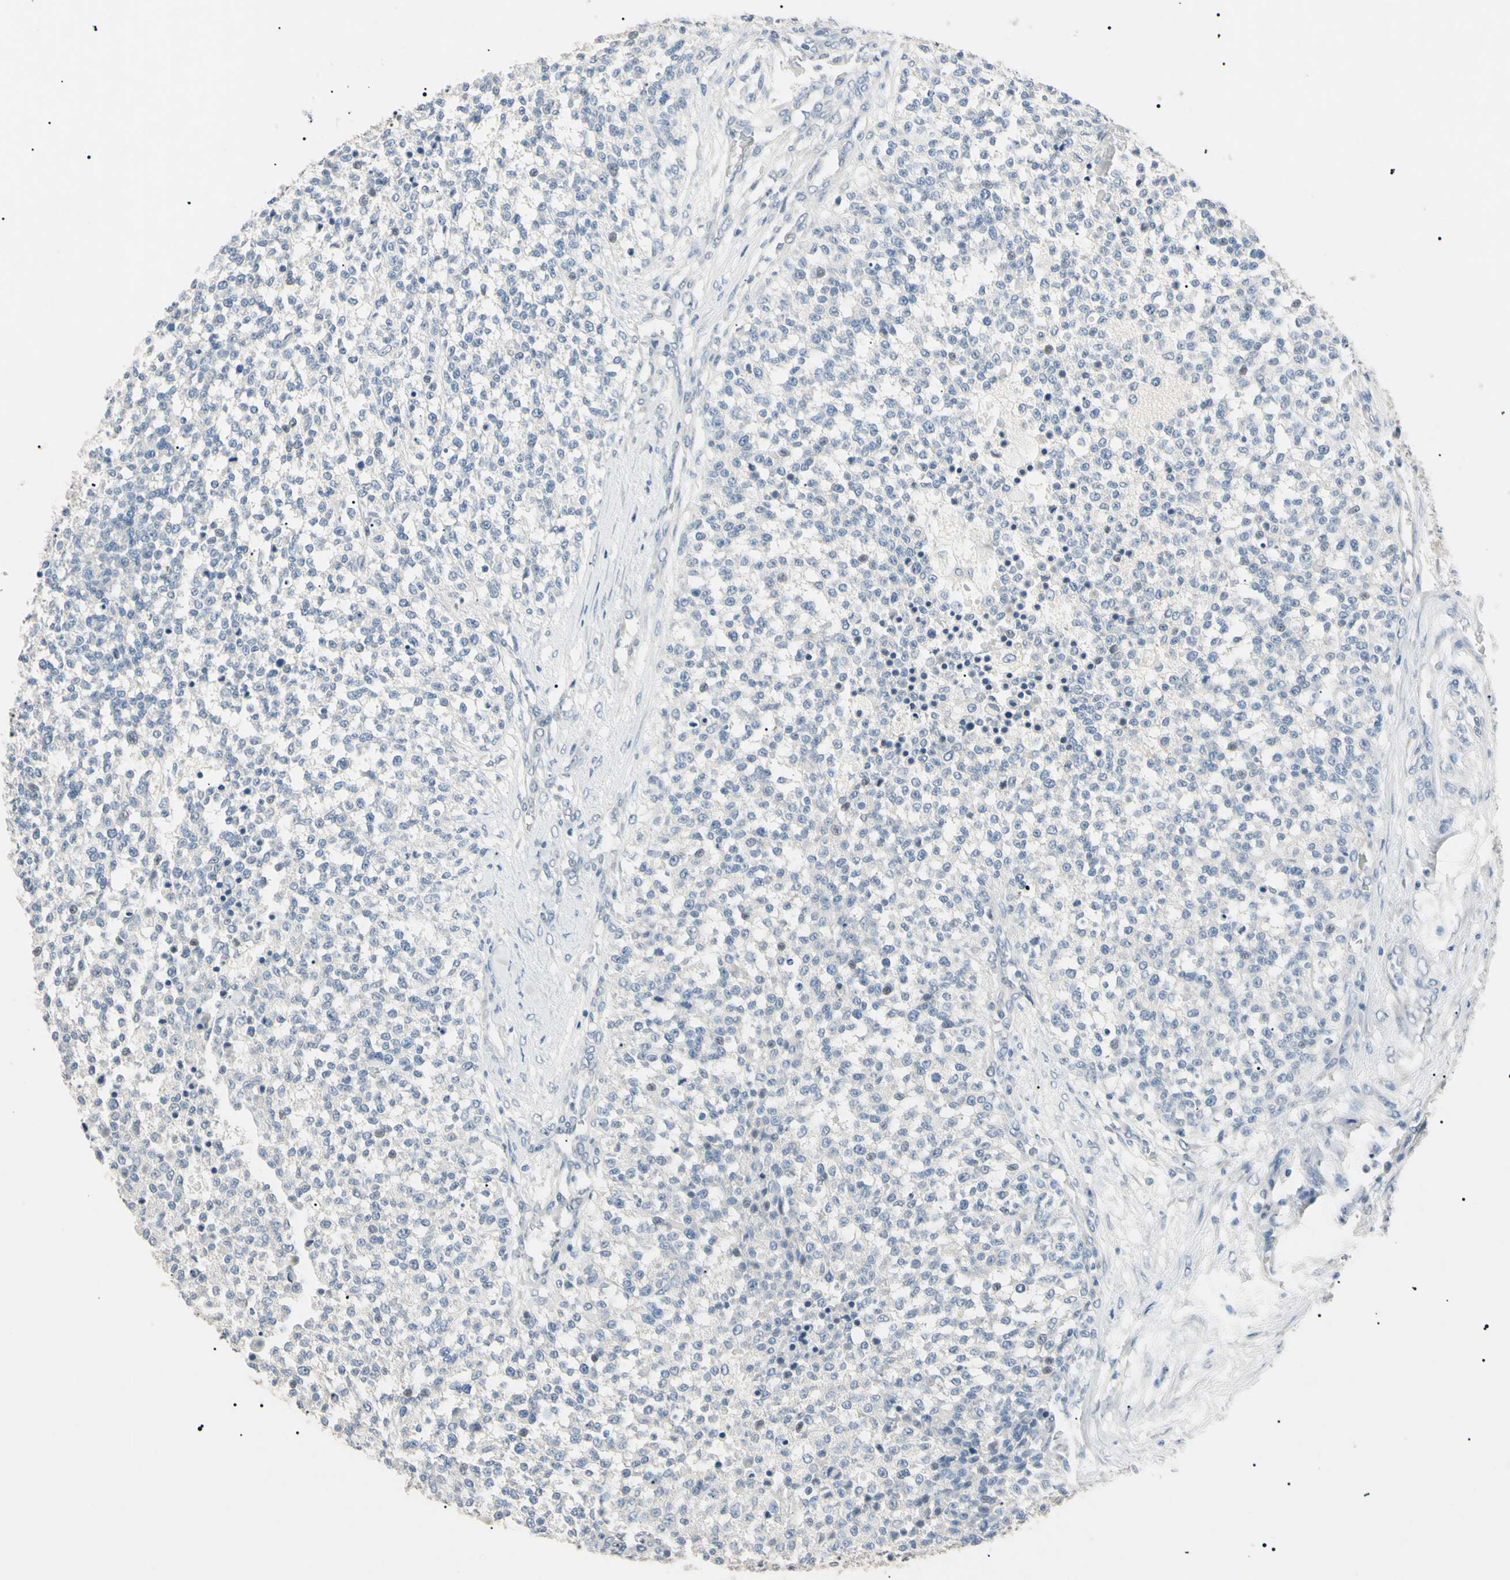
{"staining": {"intensity": "negative", "quantity": "none", "location": "none"}, "tissue": "testis cancer", "cell_type": "Tumor cells", "image_type": "cancer", "snomed": [{"axis": "morphology", "description": "Seminoma, NOS"}, {"axis": "topography", "description": "Testis"}], "caption": "Immunohistochemistry image of neoplastic tissue: seminoma (testis) stained with DAB demonstrates no significant protein expression in tumor cells.", "gene": "CGB3", "patient": {"sex": "male", "age": 59}}